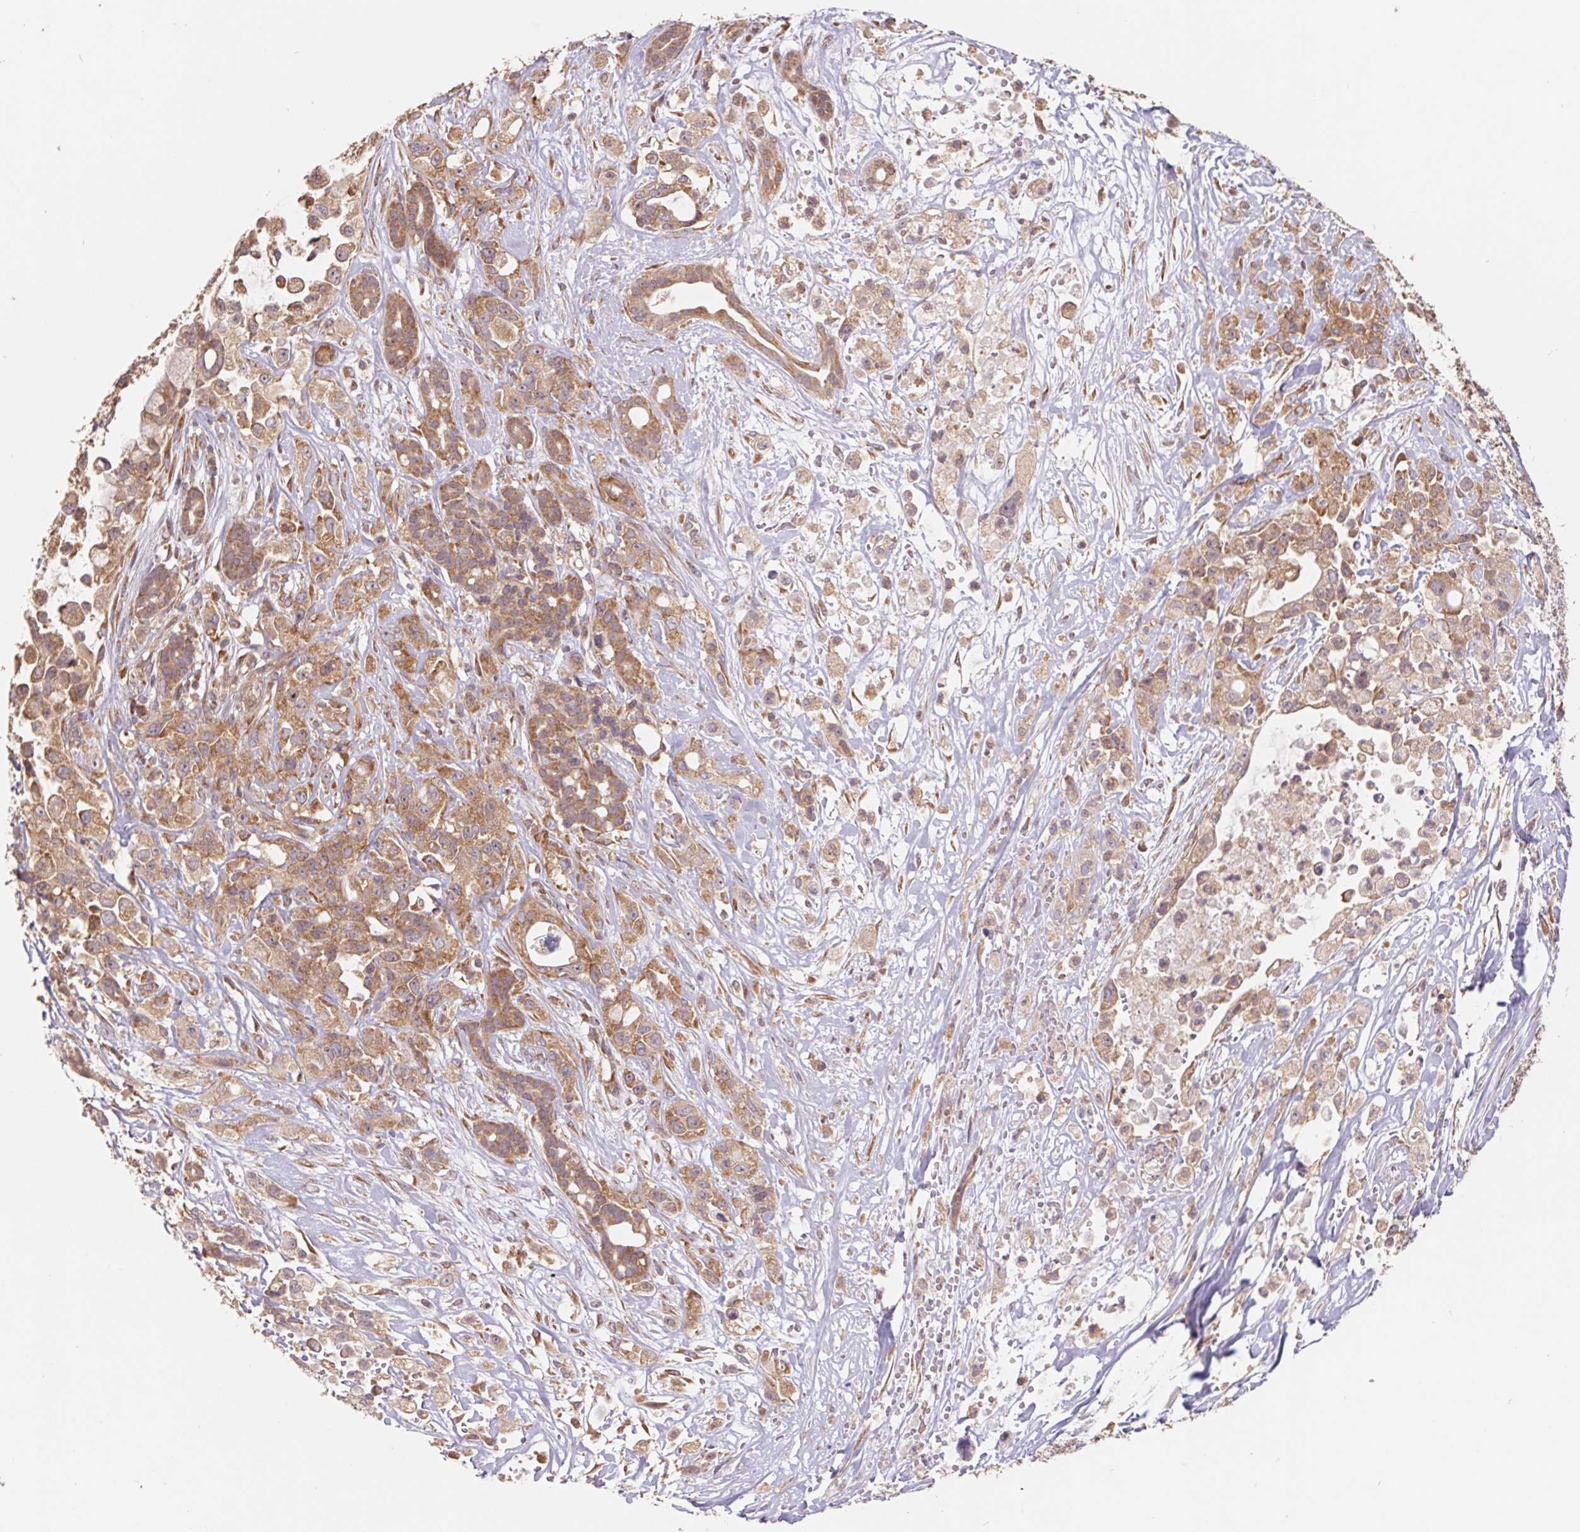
{"staining": {"intensity": "moderate", "quantity": ">75%", "location": "cytoplasmic/membranous"}, "tissue": "pancreatic cancer", "cell_type": "Tumor cells", "image_type": "cancer", "snomed": [{"axis": "morphology", "description": "Adenocarcinoma, NOS"}, {"axis": "topography", "description": "Pancreas"}], "caption": "Protein expression by IHC shows moderate cytoplasmic/membranous positivity in approximately >75% of tumor cells in pancreatic adenocarcinoma. (DAB (3,3'-diaminobenzidine) IHC, brown staining for protein, blue staining for nuclei).", "gene": "RPL27A", "patient": {"sex": "male", "age": 44}}